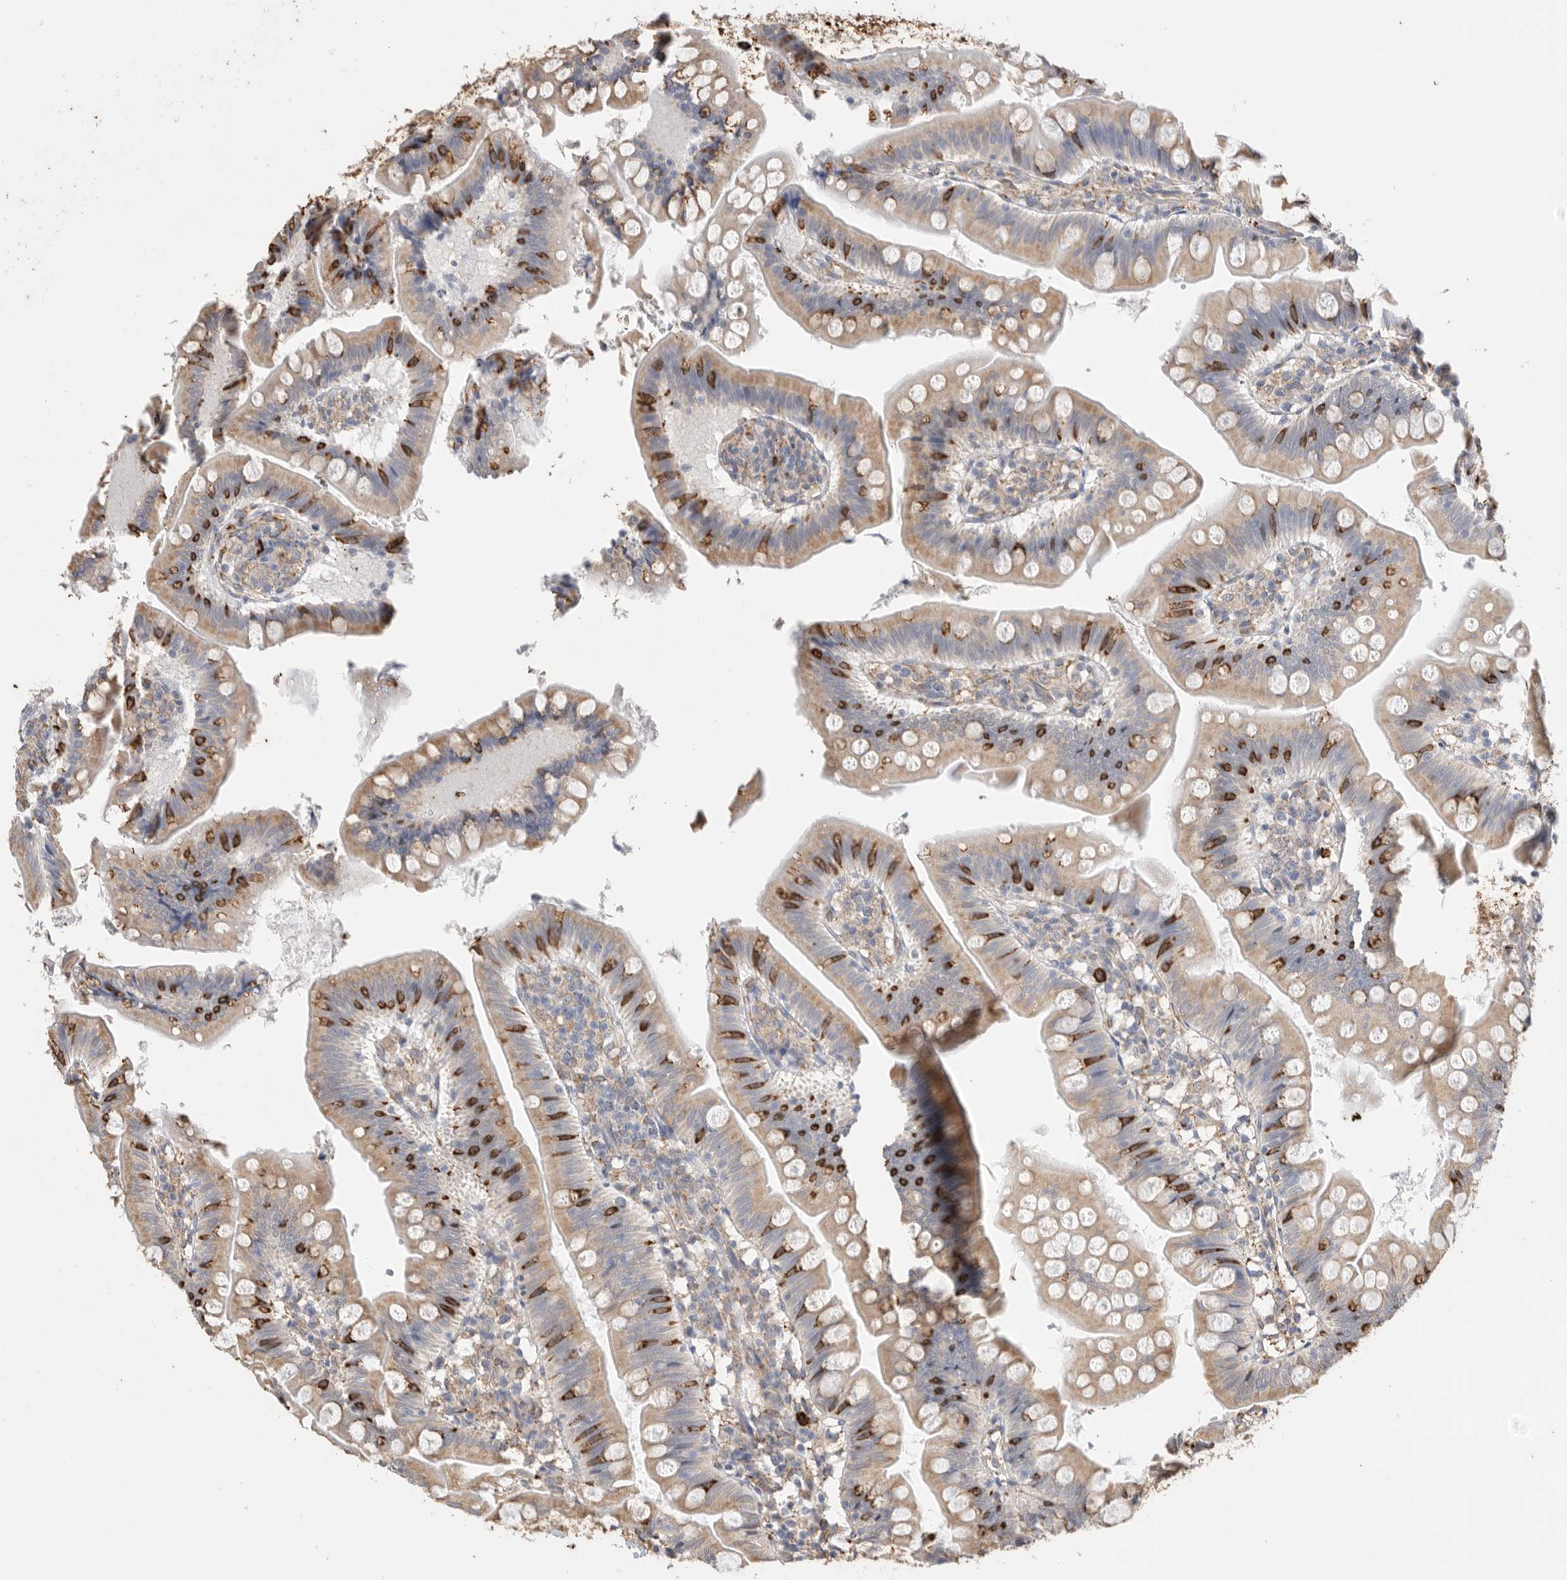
{"staining": {"intensity": "moderate", "quantity": "25%-75%", "location": "cytoplasmic/membranous"}, "tissue": "small intestine", "cell_type": "Glandular cells", "image_type": "normal", "snomed": [{"axis": "morphology", "description": "Normal tissue, NOS"}, {"axis": "topography", "description": "Small intestine"}], "caption": "Small intestine stained for a protein (brown) shows moderate cytoplasmic/membranous positive positivity in approximately 25%-75% of glandular cells.", "gene": "BLOC1S5", "patient": {"sex": "male", "age": 7}}